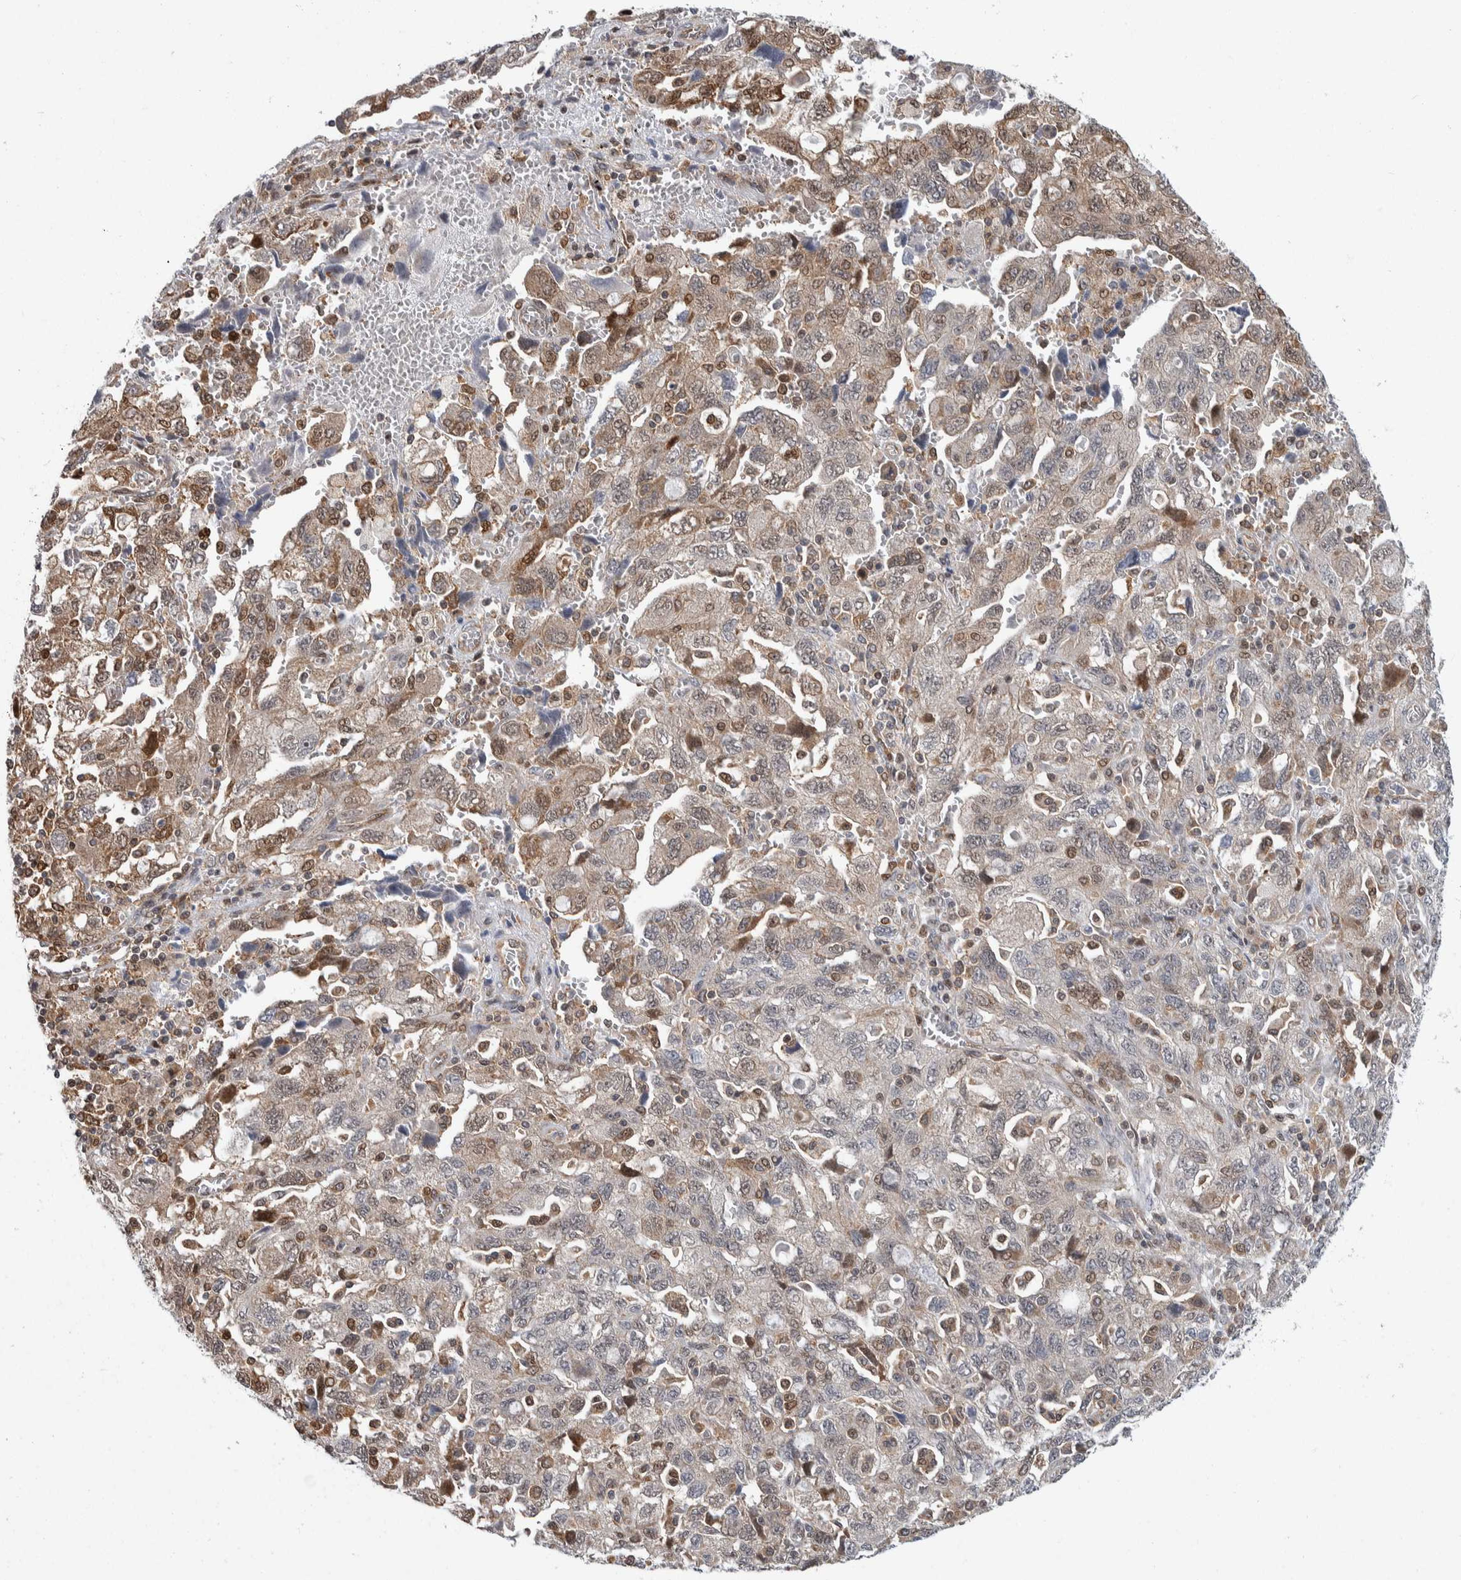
{"staining": {"intensity": "weak", "quantity": "25%-75%", "location": "cytoplasmic/membranous"}, "tissue": "ovarian cancer", "cell_type": "Tumor cells", "image_type": "cancer", "snomed": [{"axis": "morphology", "description": "Carcinoma, NOS"}, {"axis": "morphology", "description": "Cystadenocarcinoma, serous, NOS"}, {"axis": "topography", "description": "Ovary"}], "caption": "An immunohistochemistry photomicrograph of neoplastic tissue is shown. Protein staining in brown highlights weak cytoplasmic/membranous positivity in ovarian cancer (serous cystadenocarcinoma) within tumor cells.", "gene": "PTPA", "patient": {"sex": "female", "age": 69}}